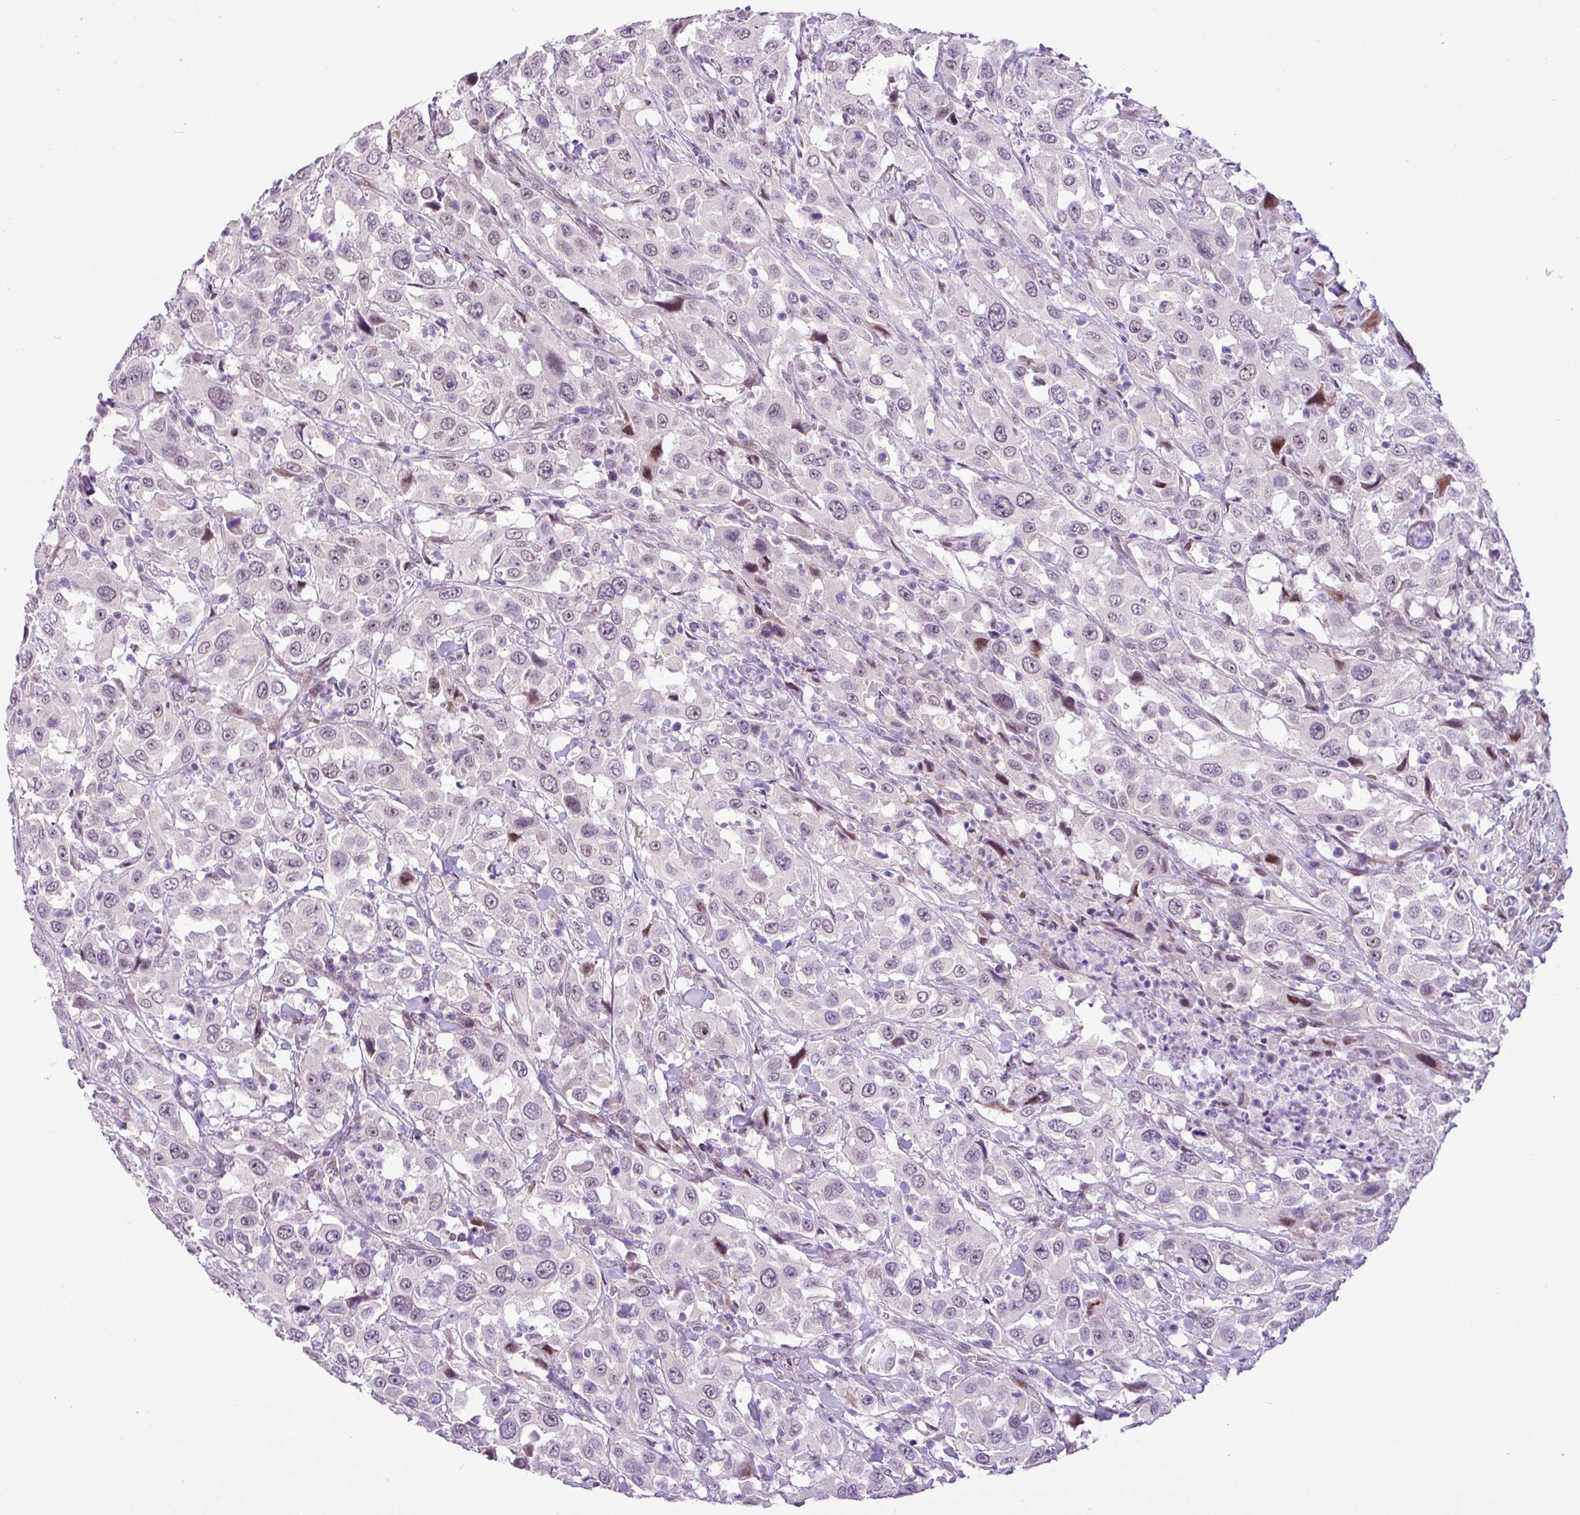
{"staining": {"intensity": "negative", "quantity": "none", "location": "none"}, "tissue": "urothelial cancer", "cell_type": "Tumor cells", "image_type": "cancer", "snomed": [{"axis": "morphology", "description": "Urothelial carcinoma, High grade"}, {"axis": "topography", "description": "Urinary bladder"}], "caption": "Immunohistochemistry (IHC) image of human high-grade urothelial carcinoma stained for a protein (brown), which displays no staining in tumor cells.", "gene": "ZNF354A", "patient": {"sex": "male", "age": 61}}